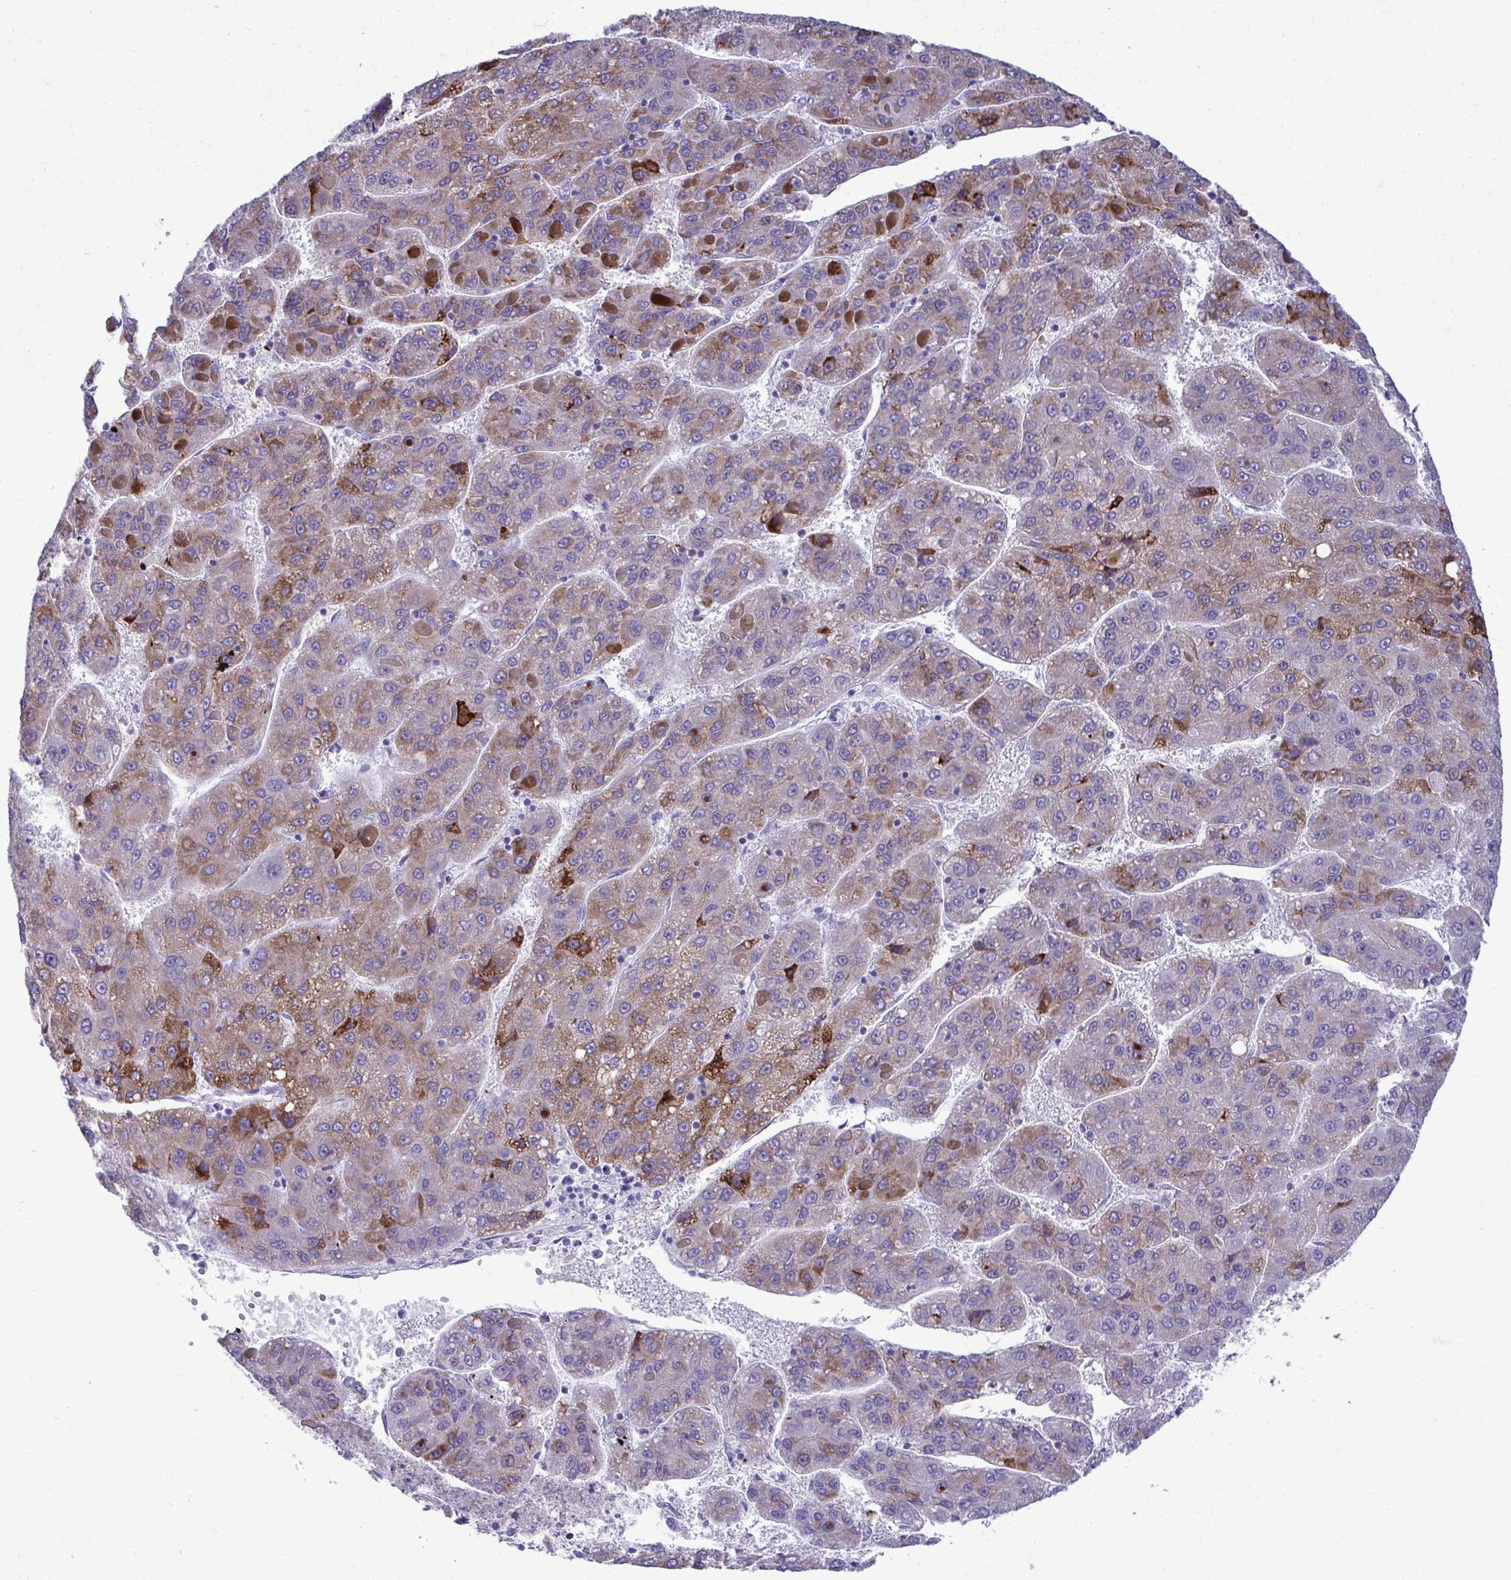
{"staining": {"intensity": "moderate", "quantity": "25%-75%", "location": "cytoplasmic/membranous"}, "tissue": "liver cancer", "cell_type": "Tumor cells", "image_type": "cancer", "snomed": [{"axis": "morphology", "description": "Carcinoma, Hepatocellular, NOS"}, {"axis": "topography", "description": "Liver"}], "caption": "Immunohistochemical staining of hepatocellular carcinoma (liver) shows medium levels of moderate cytoplasmic/membranous protein positivity in about 25%-75% of tumor cells. Using DAB (brown) and hematoxylin (blue) stains, captured at high magnification using brightfield microscopy.", "gene": "AIG1", "patient": {"sex": "female", "age": 82}}